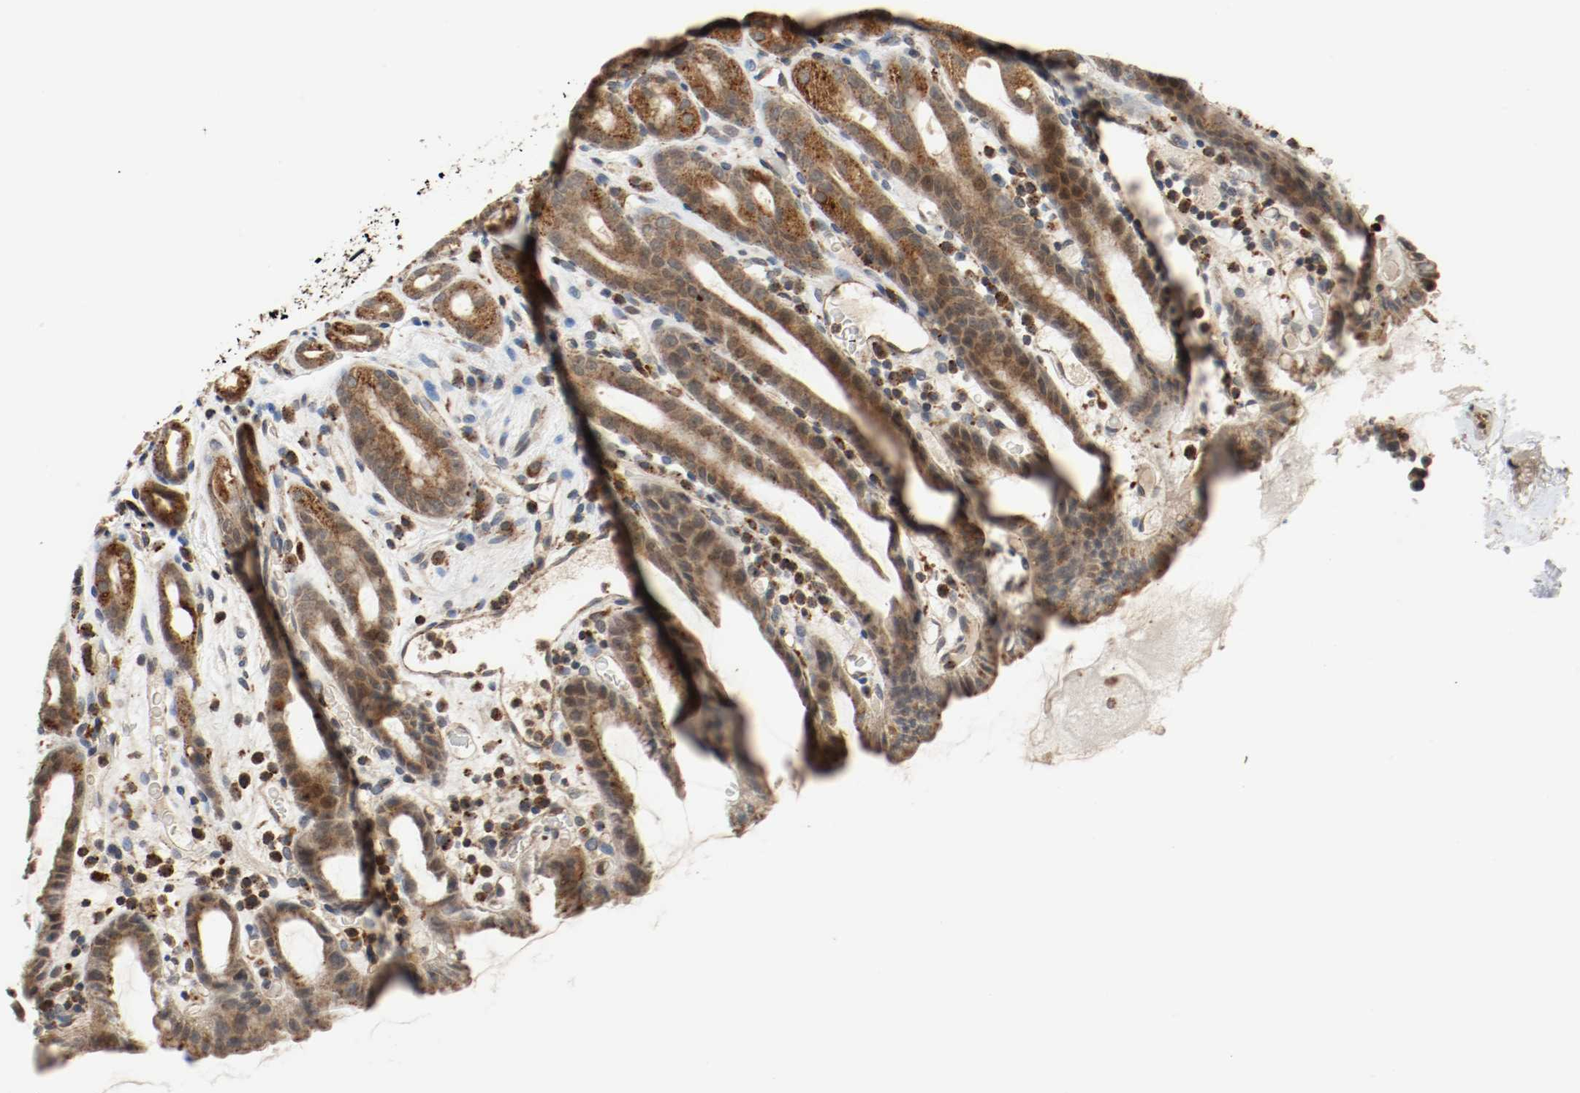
{"staining": {"intensity": "strong", "quantity": ">75%", "location": "cytoplasmic/membranous"}, "tissue": "stomach", "cell_type": "Glandular cells", "image_type": "normal", "snomed": [{"axis": "morphology", "description": "Normal tissue, NOS"}, {"axis": "topography", "description": "Stomach, upper"}], "caption": "Brown immunohistochemical staining in normal stomach shows strong cytoplasmic/membranous expression in approximately >75% of glandular cells.", "gene": "LAMP2", "patient": {"sex": "male", "age": 68}}